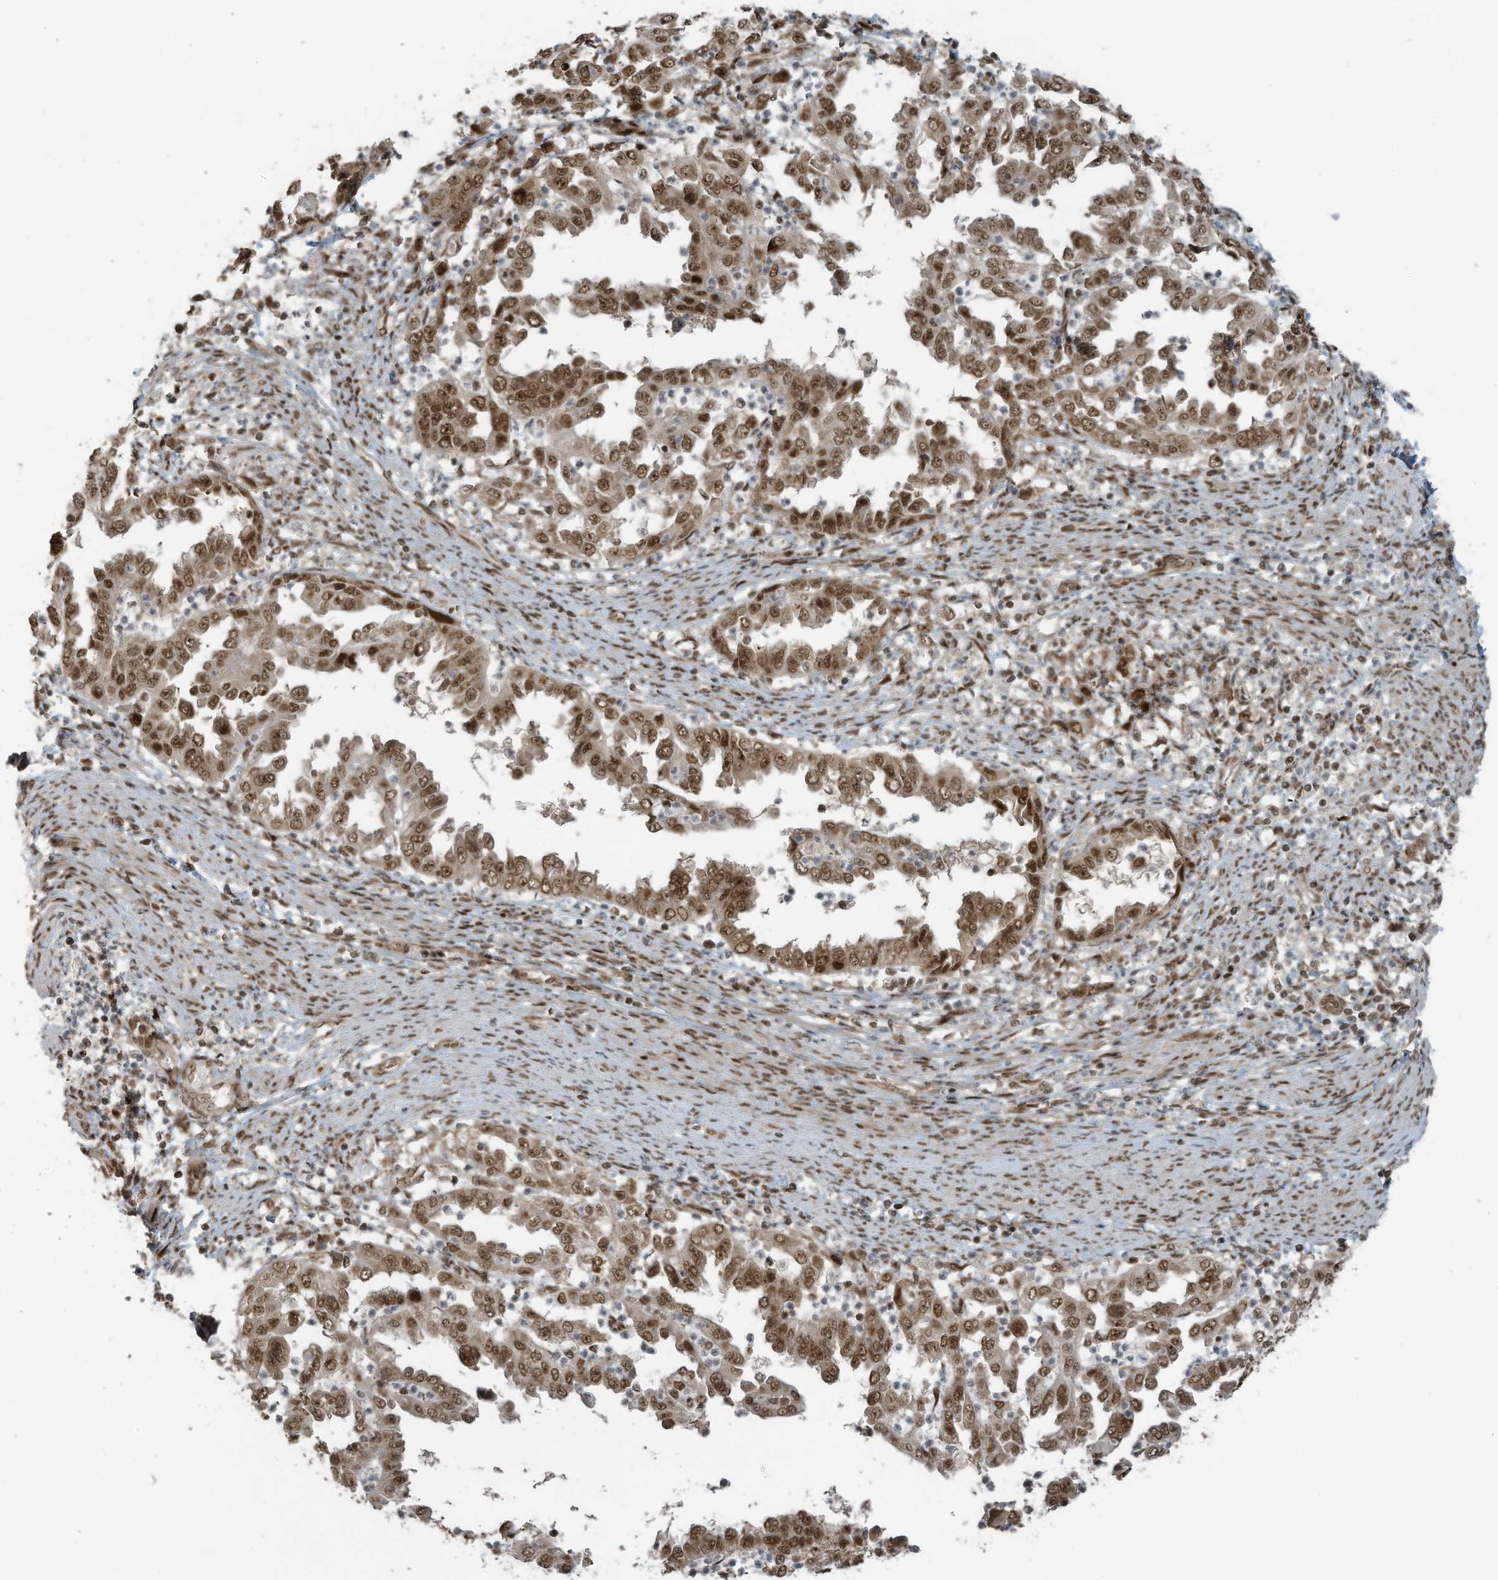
{"staining": {"intensity": "moderate", "quantity": ">75%", "location": "nuclear"}, "tissue": "endometrial cancer", "cell_type": "Tumor cells", "image_type": "cancer", "snomed": [{"axis": "morphology", "description": "Adenocarcinoma, NOS"}, {"axis": "topography", "description": "Endometrium"}], "caption": "Endometrial cancer (adenocarcinoma) tissue displays moderate nuclear staining in about >75% of tumor cells, visualized by immunohistochemistry. The protein is shown in brown color, while the nuclei are stained blue.", "gene": "PCNP", "patient": {"sex": "female", "age": 85}}